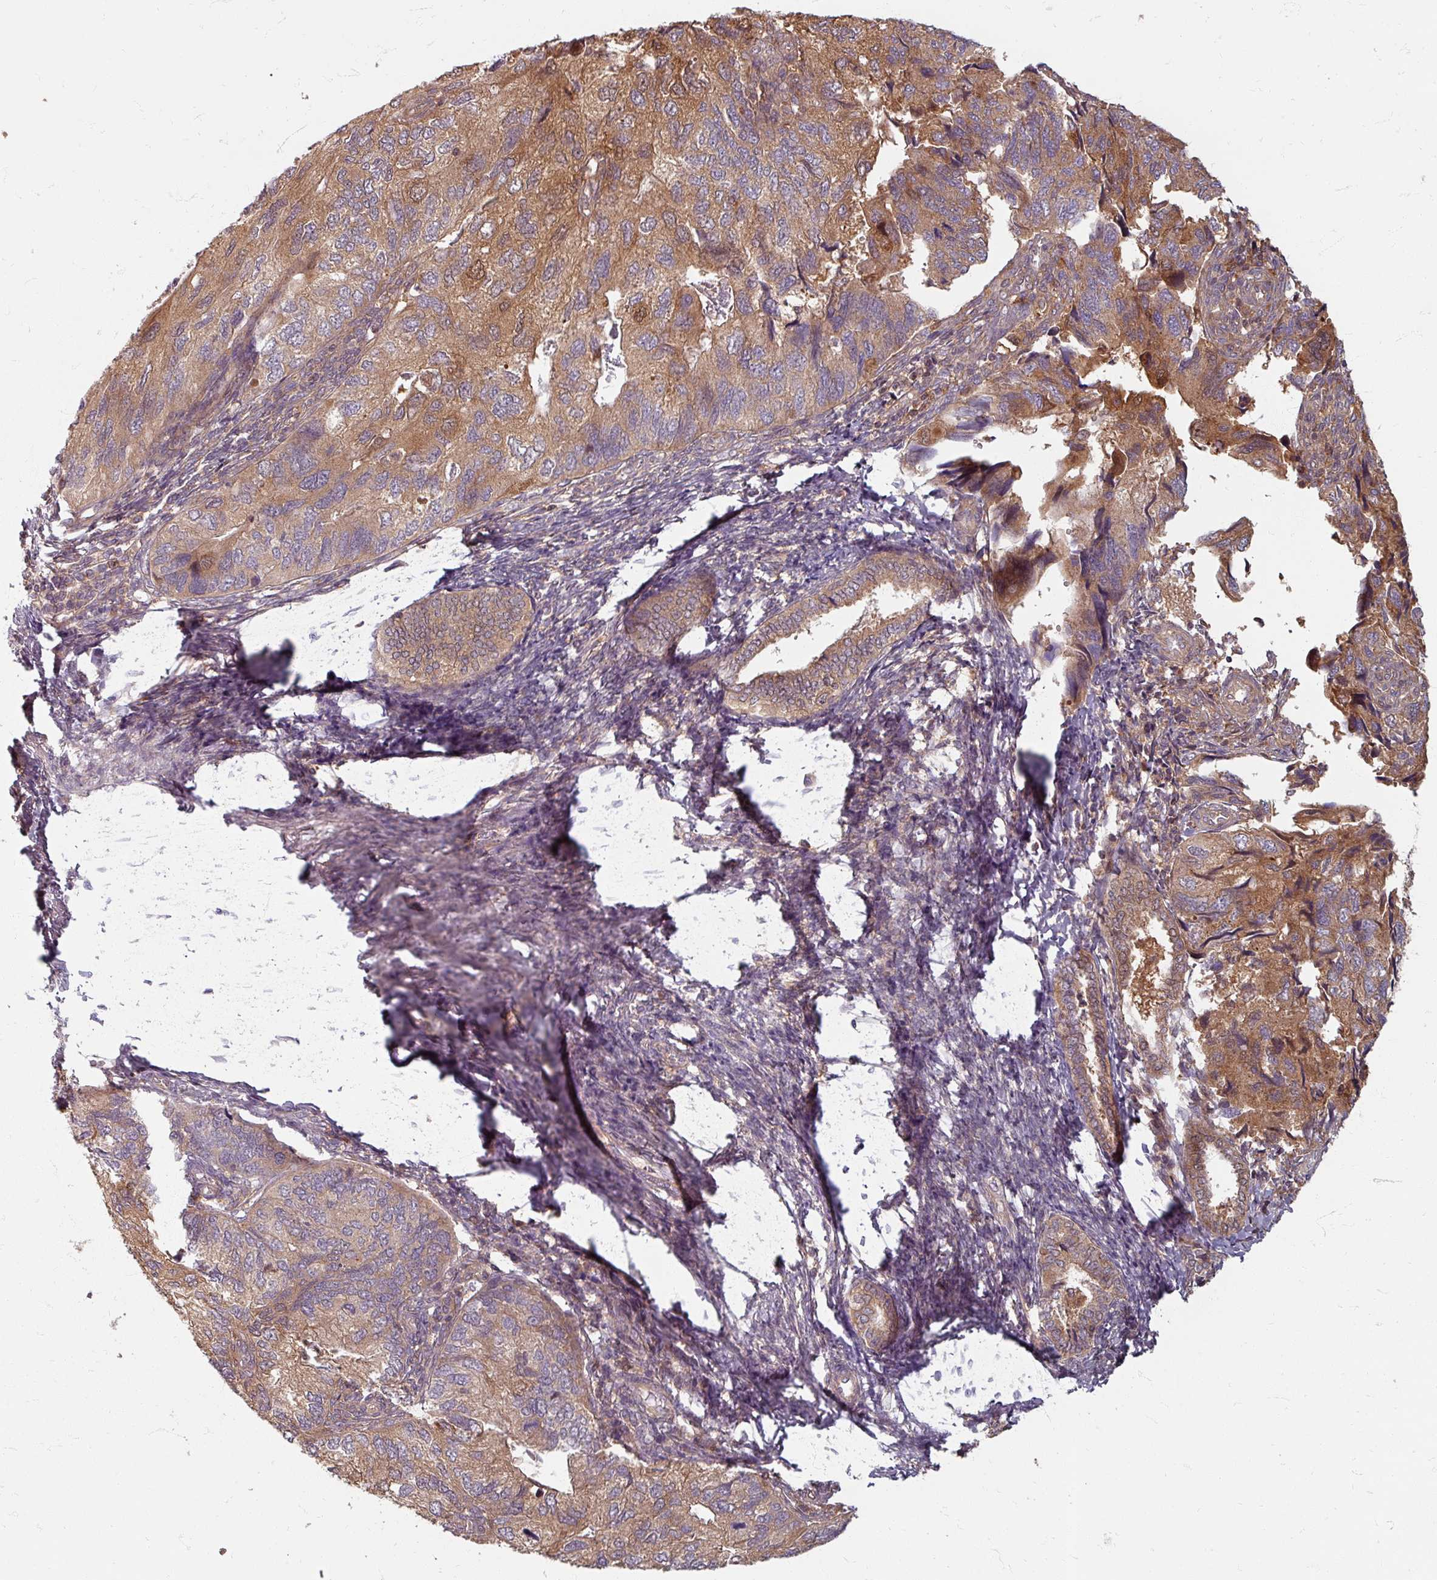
{"staining": {"intensity": "moderate", "quantity": ">75%", "location": "cytoplasmic/membranous"}, "tissue": "endometrial cancer", "cell_type": "Tumor cells", "image_type": "cancer", "snomed": [{"axis": "morphology", "description": "Carcinoma, NOS"}, {"axis": "topography", "description": "Uterus"}], "caption": "Immunohistochemical staining of human endometrial cancer exhibits medium levels of moderate cytoplasmic/membranous protein staining in about >75% of tumor cells.", "gene": "STAM", "patient": {"sex": "female", "age": 76}}